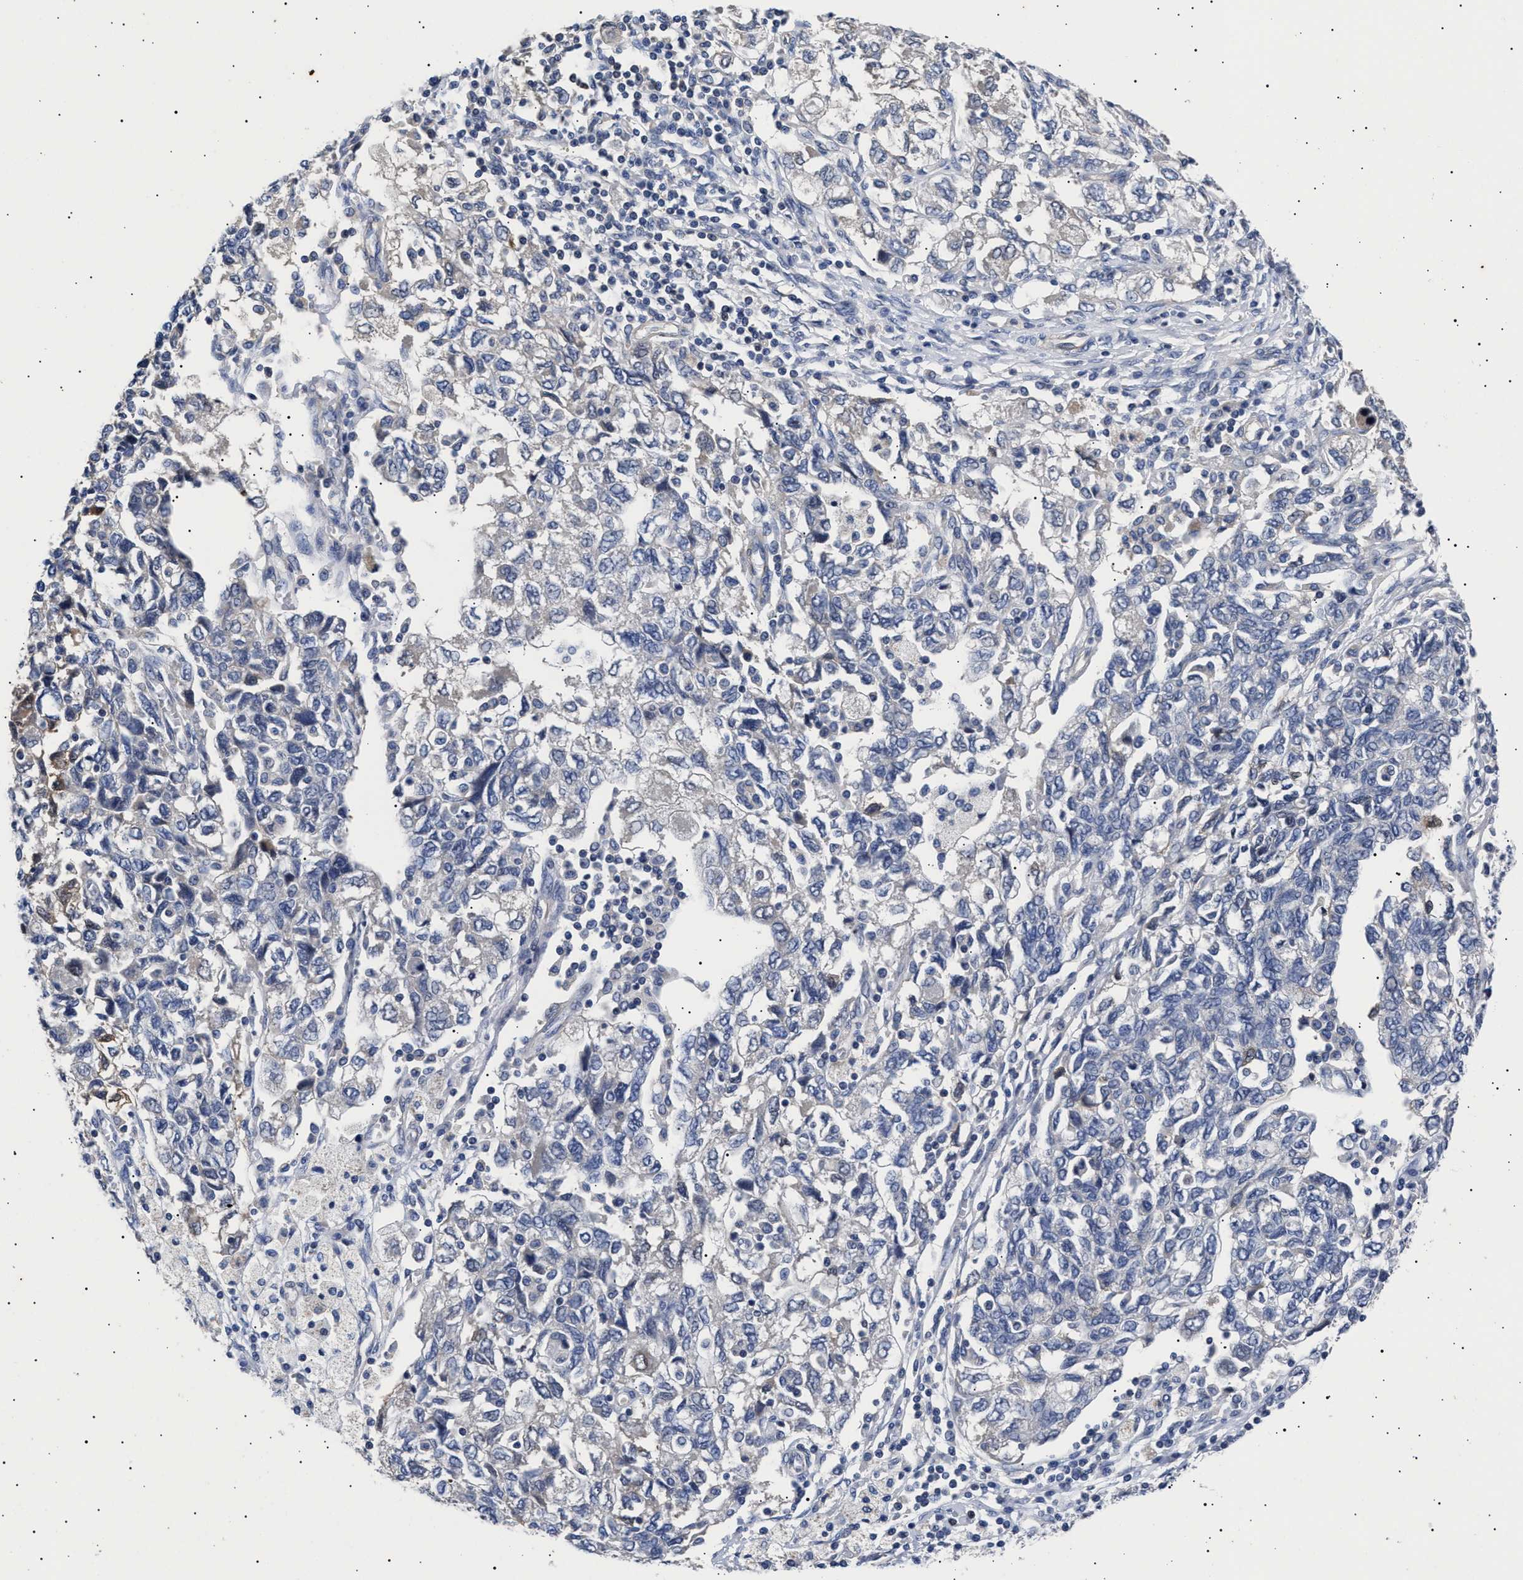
{"staining": {"intensity": "negative", "quantity": "none", "location": "none"}, "tissue": "ovarian cancer", "cell_type": "Tumor cells", "image_type": "cancer", "snomed": [{"axis": "morphology", "description": "Carcinoma, NOS"}, {"axis": "morphology", "description": "Cystadenocarcinoma, serous, NOS"}, {"axis": "topography", "description": "Ovary"}], "caption": "Ovarian cancer was stained to show a protein in brown. There is no significant positivity in tumor cells.", "gene": "HEMGN", "patient": {"sex": "female", "age": 69}}